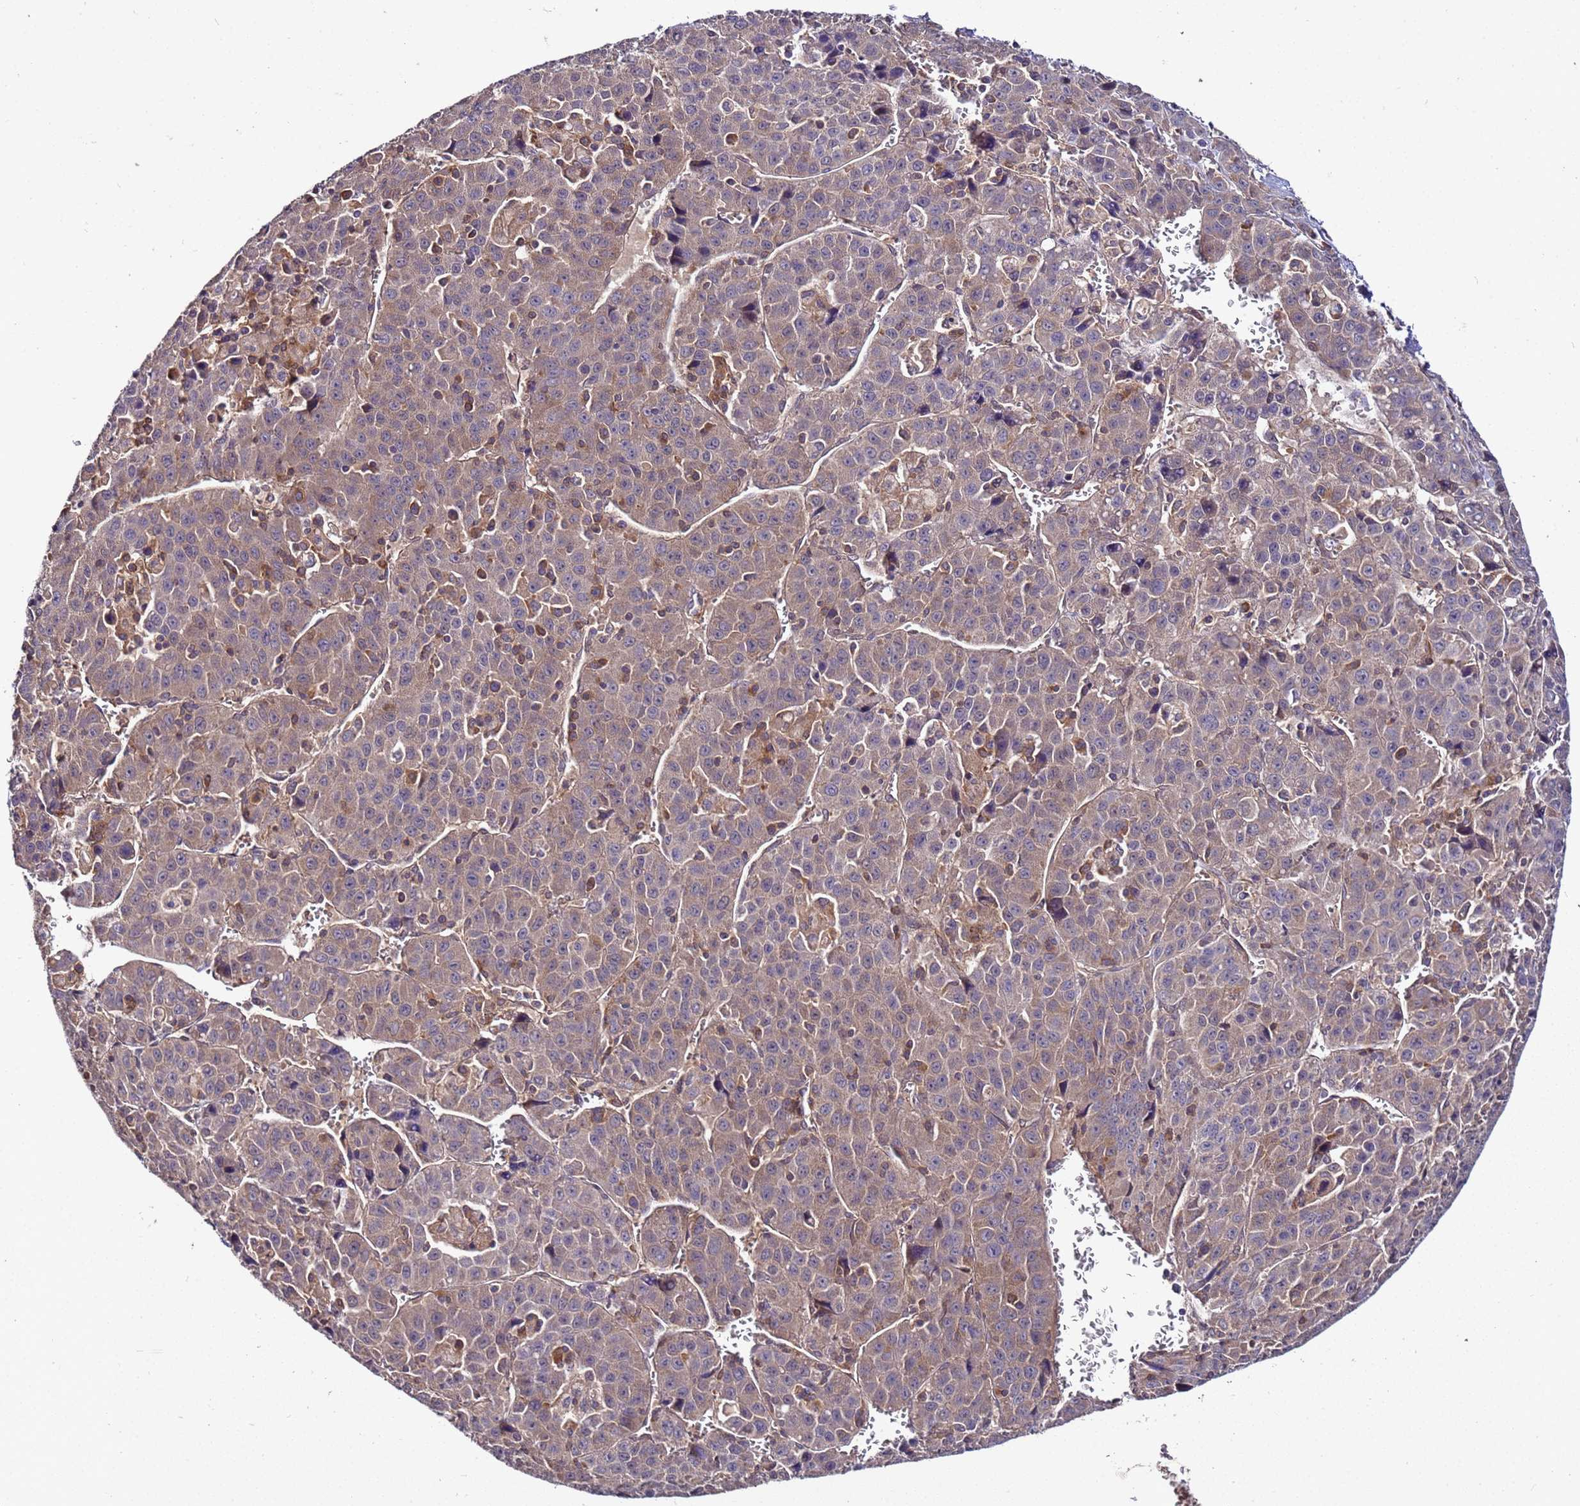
{"staining": {"intensity": "weak", "quantity": ">75%", "location": "cytoplasmic/membranous"}, "tissue": "liver cancer", "cell_type": "Tumor cells", "image_type": "cancer", "snomed": [{"axis": "morphology", "description": "Carcinoma, Hepatocellular, NOS"}, {"axis": "topography", "description": "Liver"}], "caption": "Human liver cancer (hepatocellular carcinoma) stained with a brown dye shows weak cytoplasmic/membranous positive positivity in approximately >75% of tumor cells.", "gene": "GSPT2", "patient": {"sex": "female", "age": 53}}